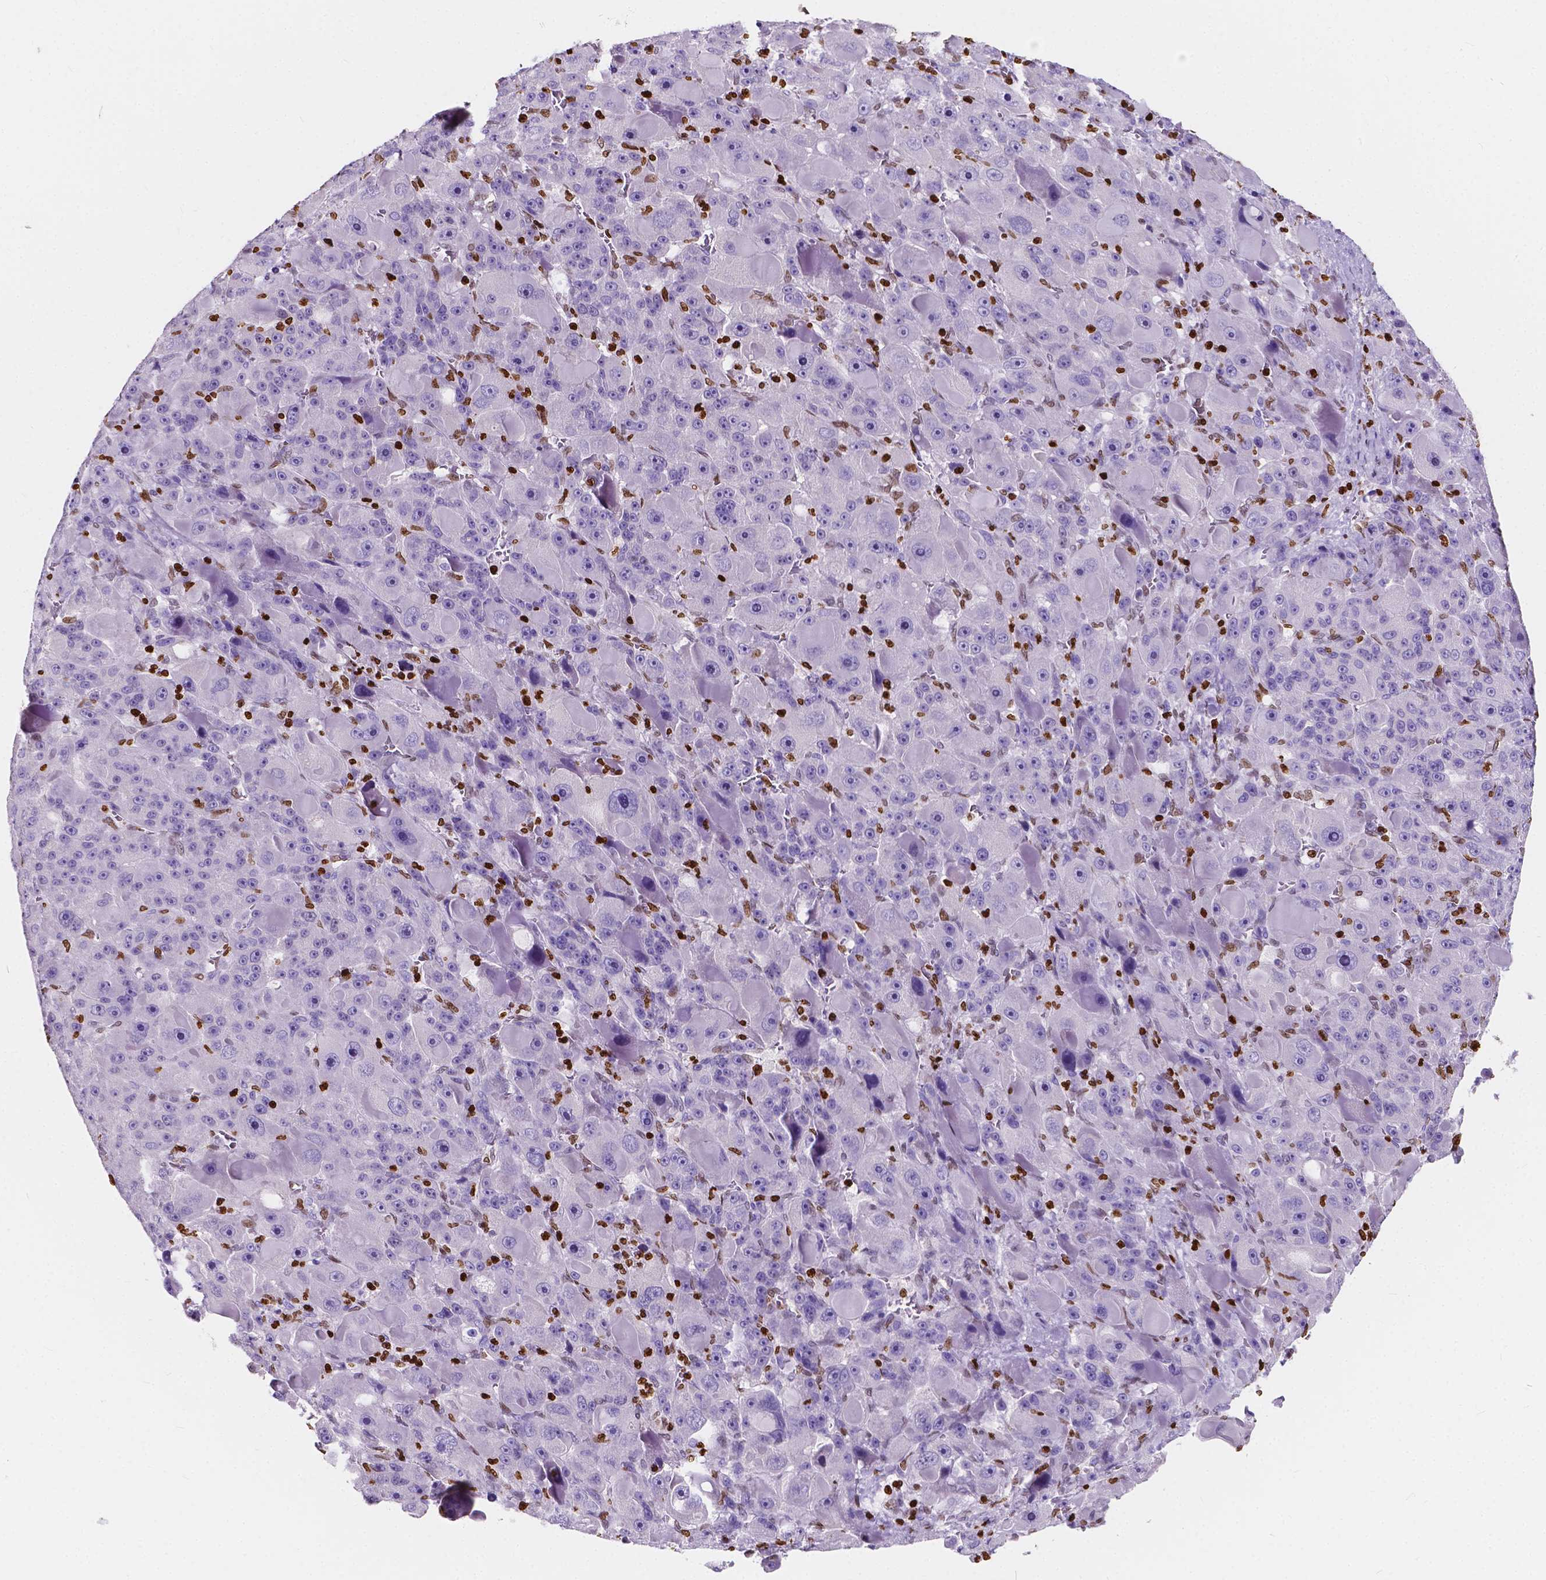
{"staining": {"intensity": "negative", "quantity": "none", "location": "none"}, "tissue": "liver cancer", "cell_type": "Tumor cells", "image_type": "cancer", "snomed": [{"axis": "morphology", "description": "Carcinoma, Hepatocellular, NOS"}, {"axis": "topography", "description": "Liver"}], "caption": "DAB immunohistochemical staining of human liver cancer reveals no significant expression in tumor cells.", "gene": "CBY3", "patient": {"sex": "male", "age": 76}}